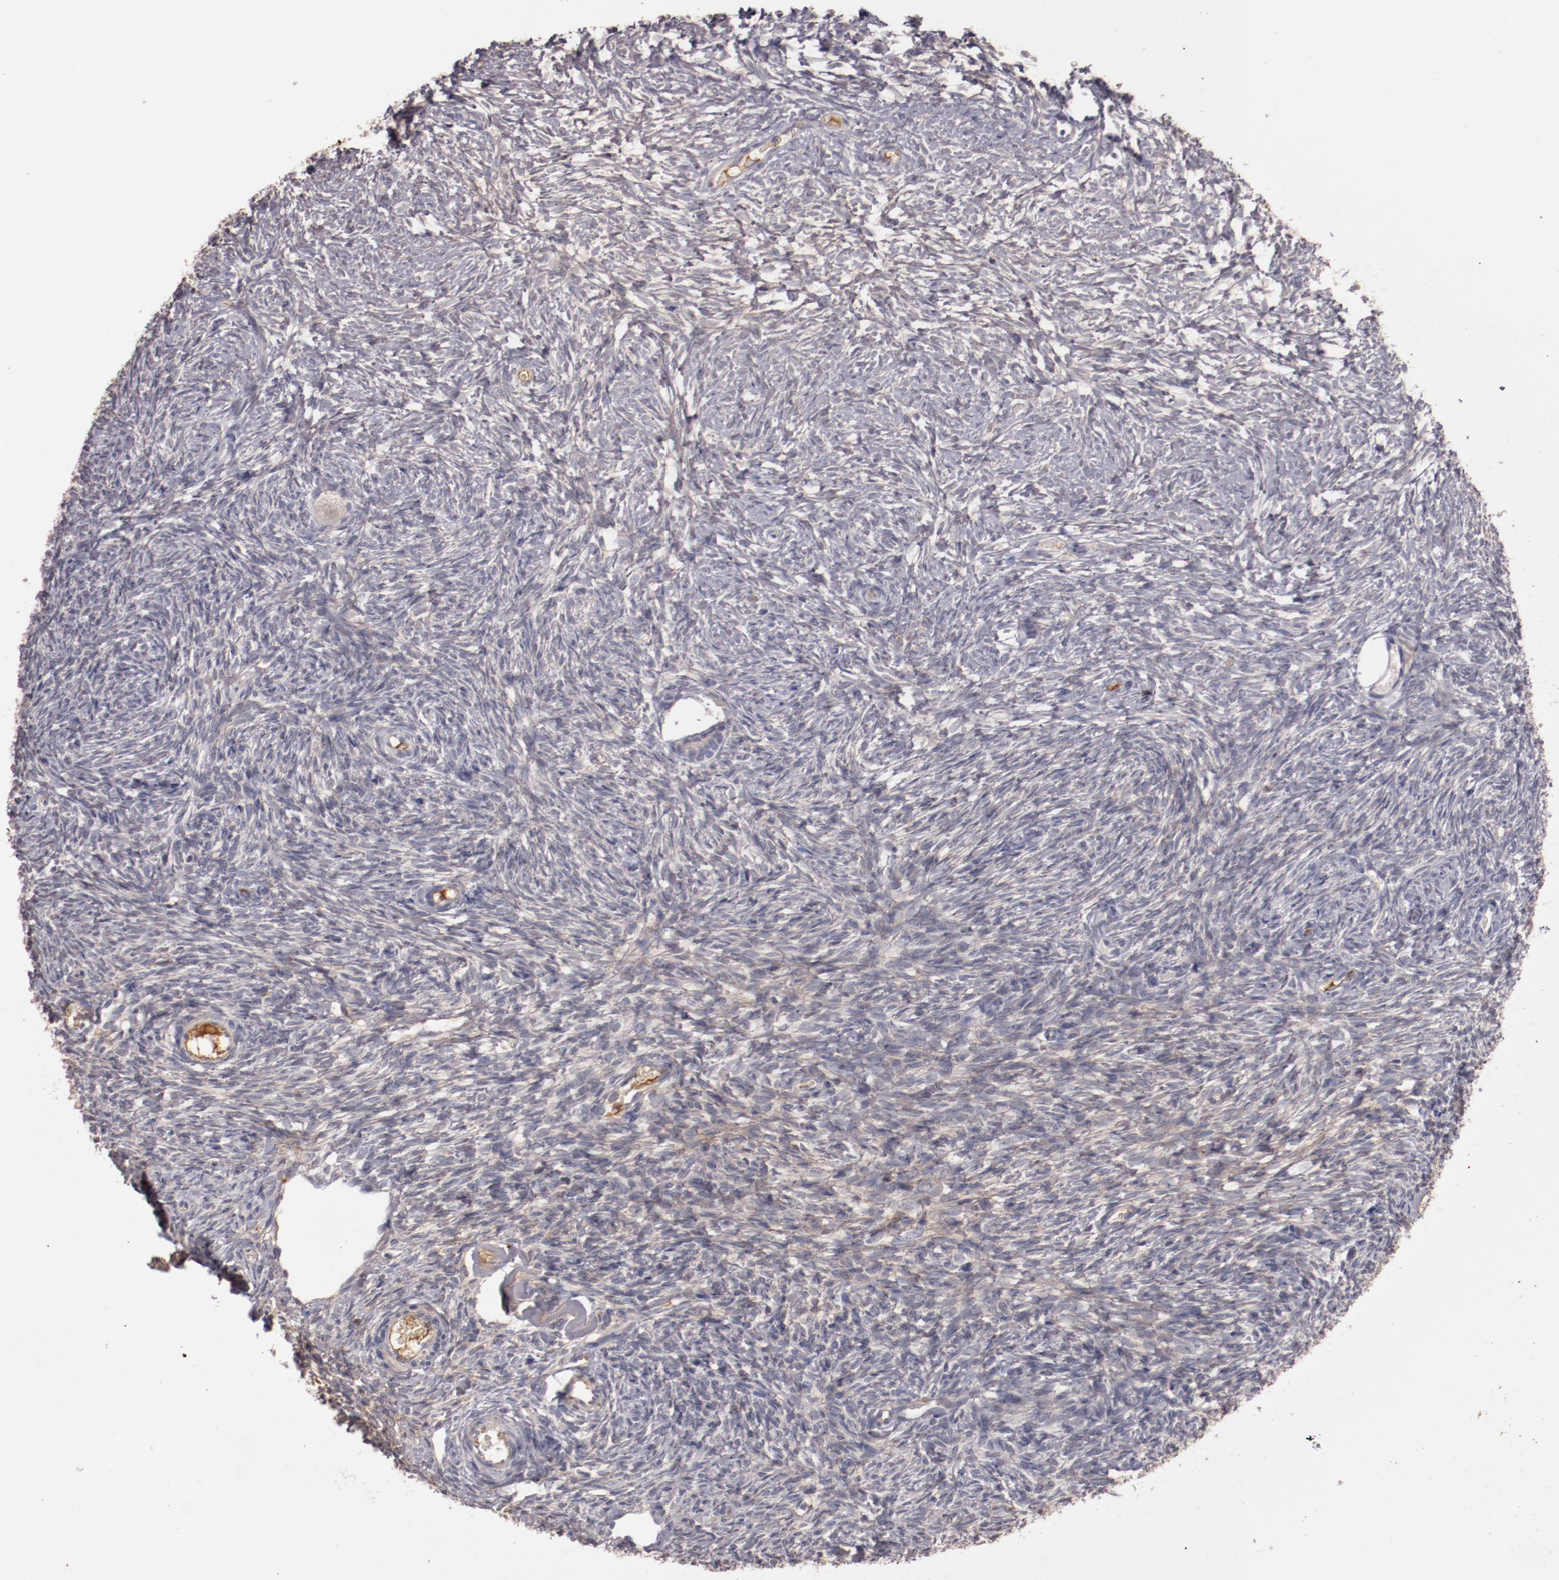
{"staining": {"intensity": "negative", "quantity": "none", "location": "none"}, "tissue": "ovary", "cell_type": "Follicle cells", "image_type": "normal", "snomed": [{"axis": "morphology", "description": "Normal tissue, NOS"}, {"axis": "topography", "description": "Ovary"}], "caption": "Follicle cells show no significant positivity in benign ovary. The staining was performed using DAB (3,3'-diaminobenzidine) to visualize the protein expression in brown, while the nuclei were stained in blue with hematoxylin (Magnification: 20x).", "gene": "MBL2", "patient": {"sex": "female", "age": 35}}